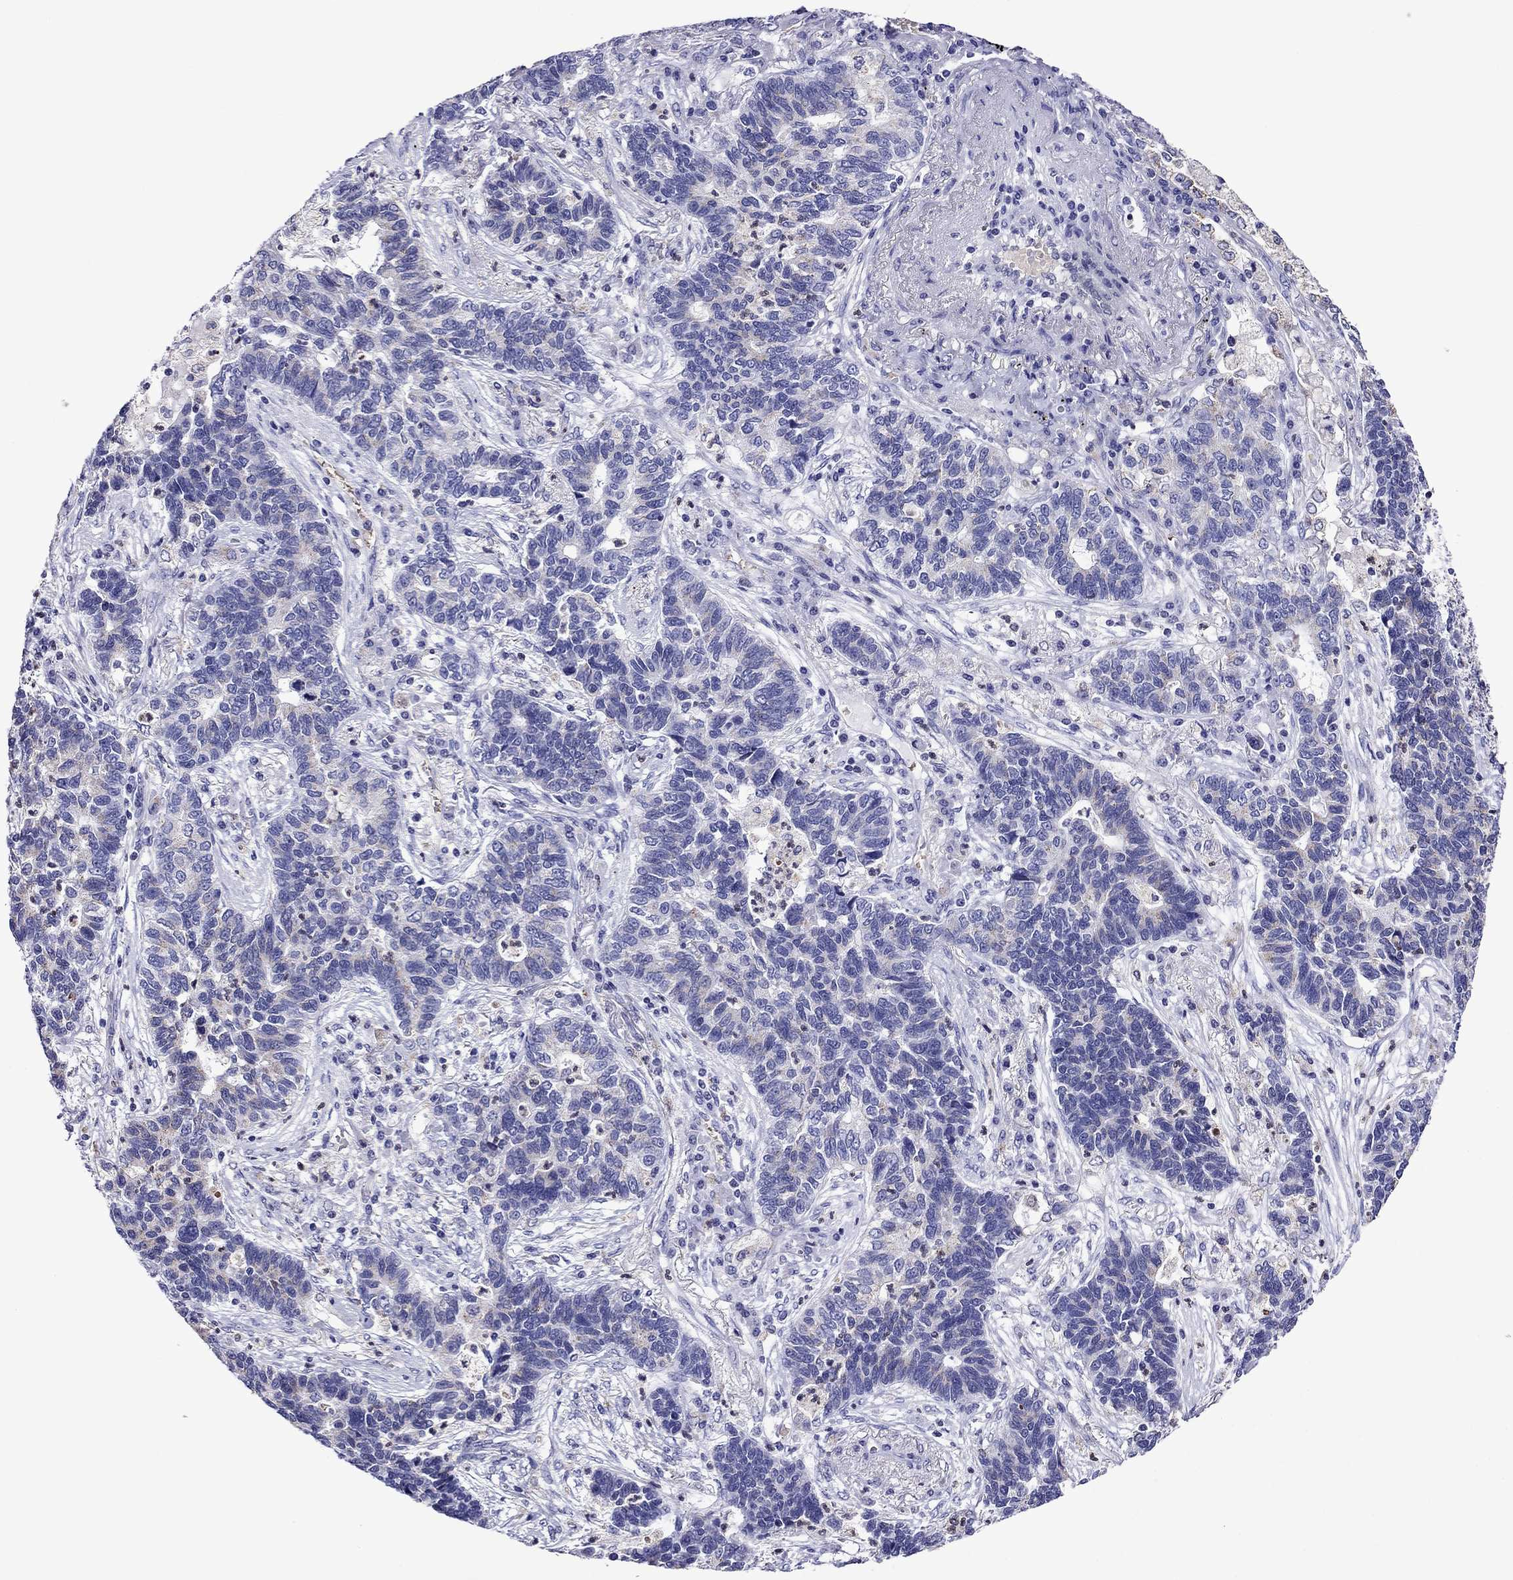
{"staining": {"intensity": "negative", "quantity": "none", "location": "none"}, "tissue": "lung cancer", "cell_type": "Tumor cells", "image_type": "cancer", "snomed": [{"axis": "morphology", "description": "Adenocarcinoma, NOS"}, {"axis": "topography", "description": "Lung"}], "caption": "A photomicrograph of lung cancer stained for a protein reveals no brown staining in tumor cells. (Immunohistochemistry (ihc), brightfield microscopy, high magnification).", "gene": "SCG2", "patient": {"sex": "female", "age": 57}}